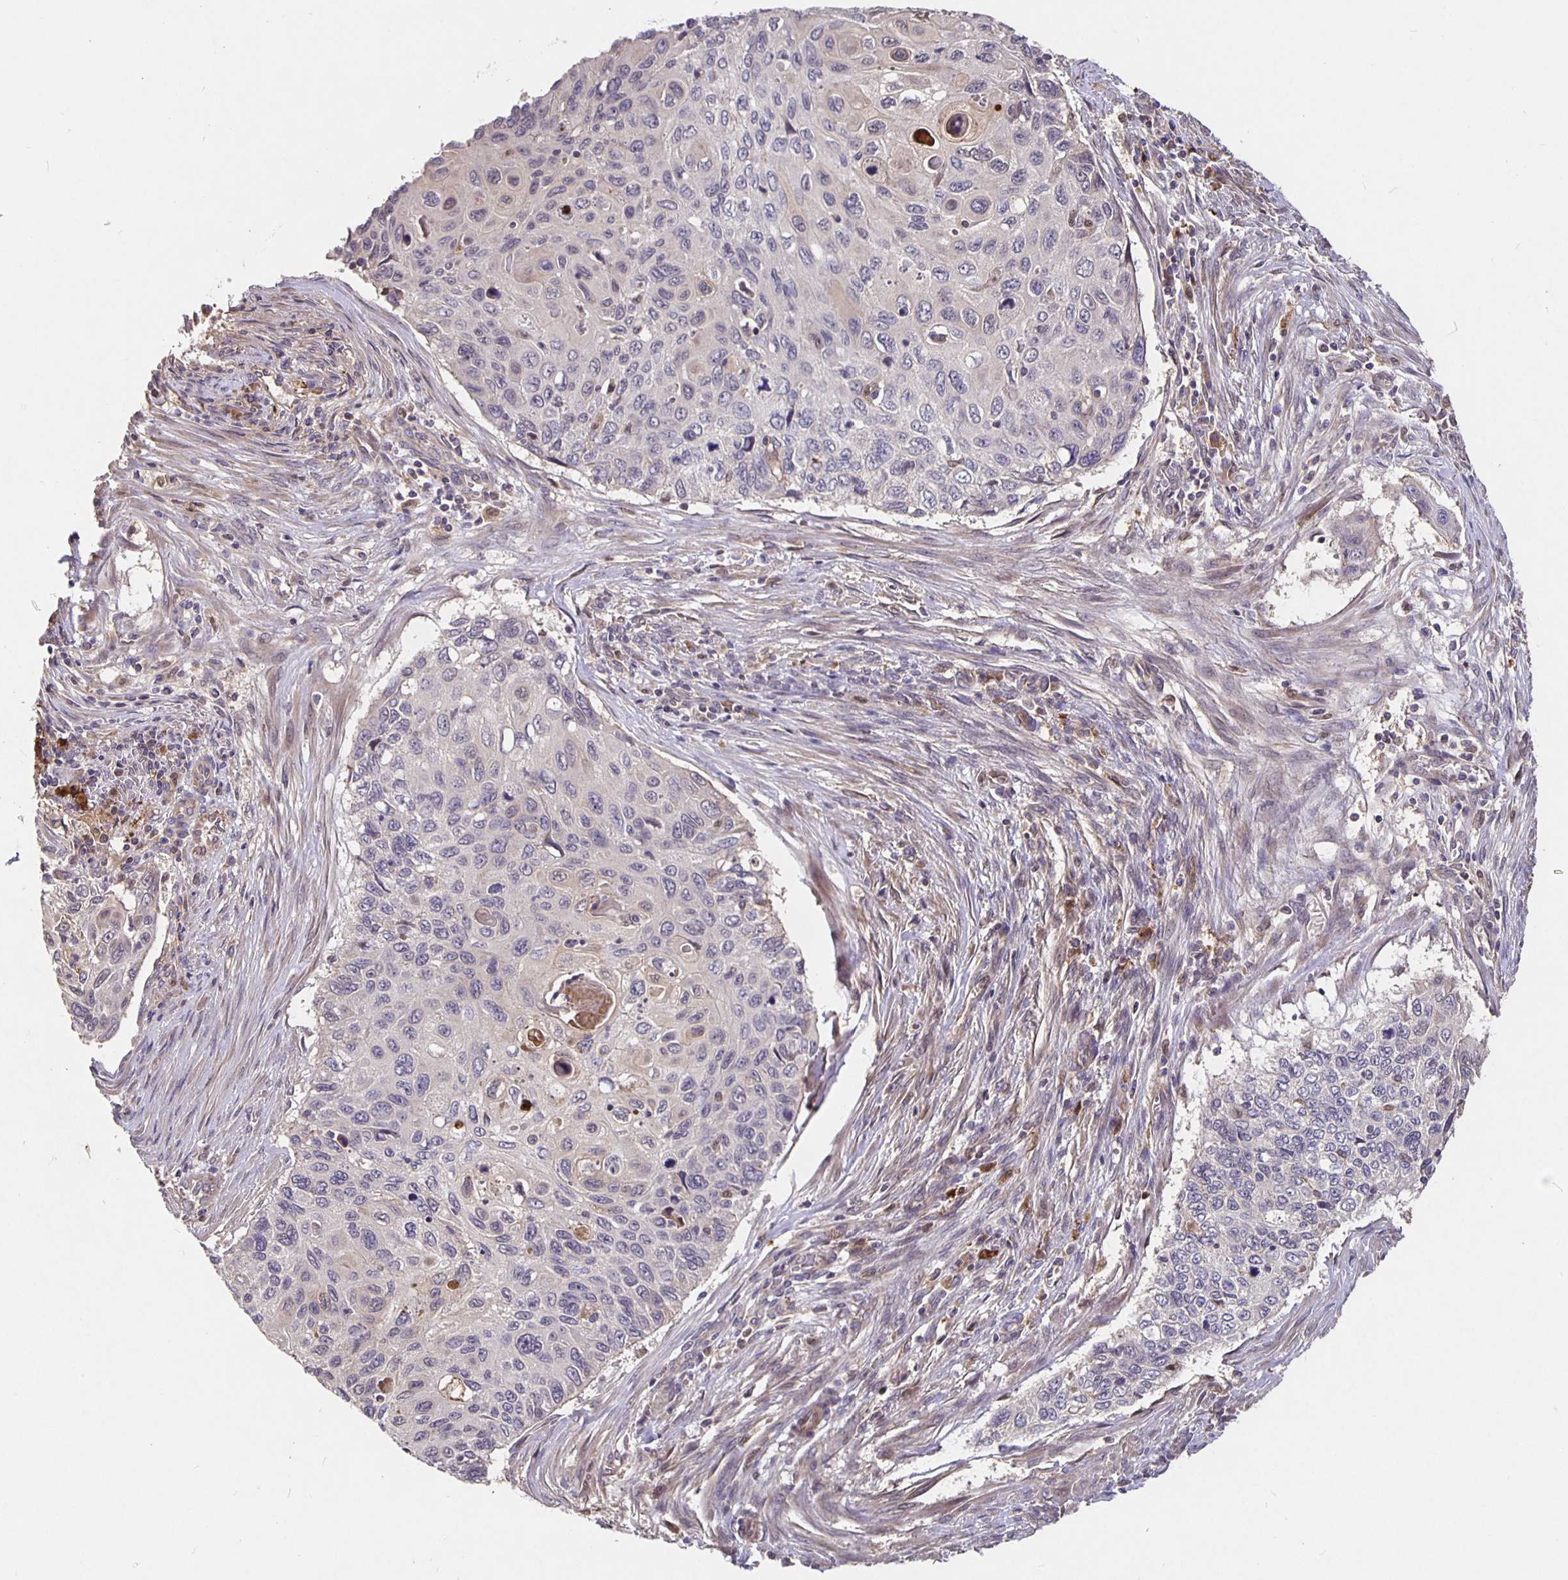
{"staining": {"intensity": "negative", "quantity": "none", "location": "none"}, "tissue": "cervical cancer", "cell_type": "Tumor cells", "image_type": "cancer", "snomed": [{"axis": "morphology", "description": "Squamous cell carcinoma, NOS"}, {"axis": "topography", "description": "Cervix"}], "caption": "Immunohistochemistry (IHC) histopathology image of neoplastic tissue: cervical cancer (squamous cell carcinoma) stained with DAB (3,3'-diaminobenzidine) shows no significant protein staining in tumor cells.", "gene": "NOG", "patient": {"sex": "female", "age": 70}}